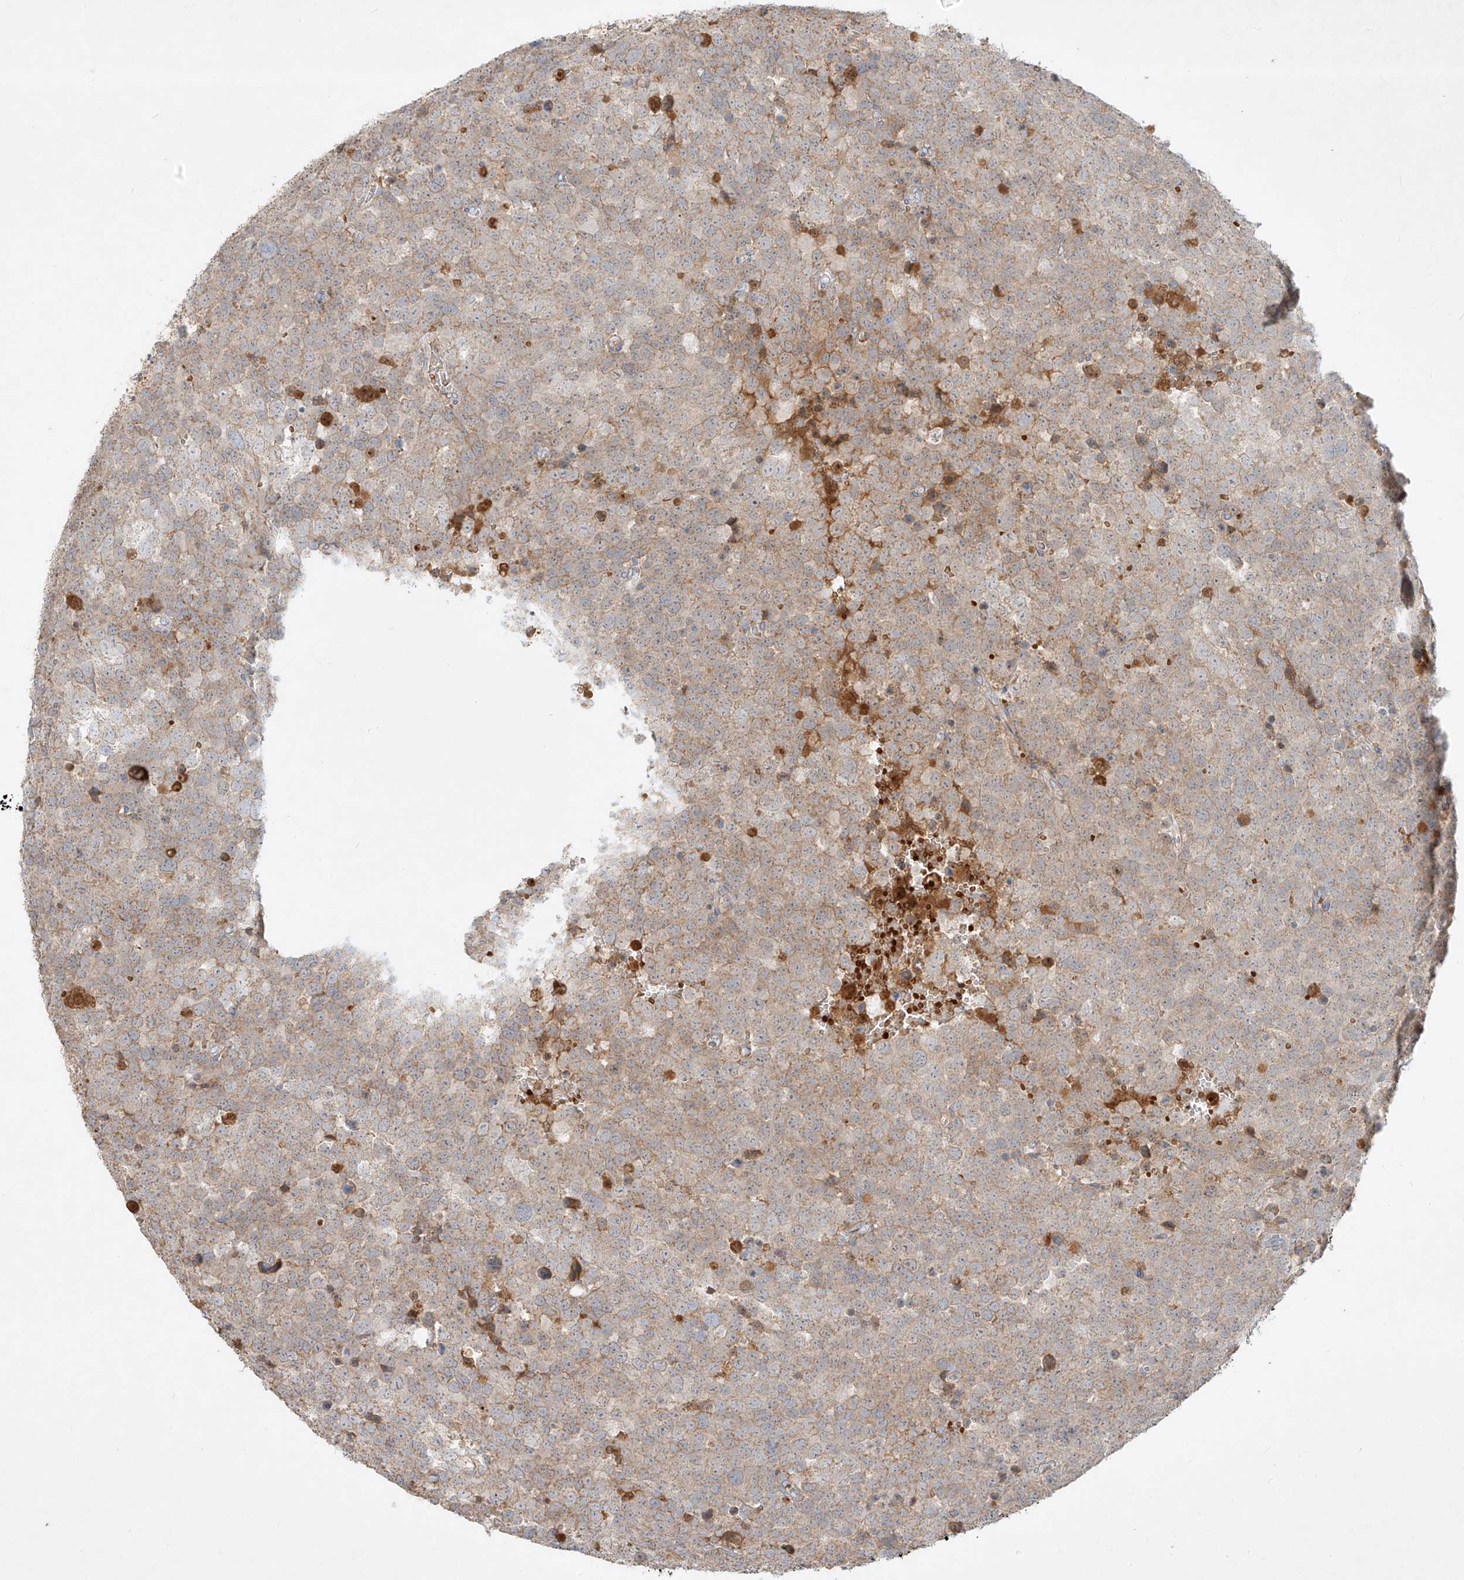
{"staining": {"intensity": "weak", "quantity": "25%-75%", "location": "cytoplasmic/membranous"}, "tissue": "testis cancer", "cell_type": "Tumor cells", "image_type": "cancer", "snomed": [{"axis": "morphology", "description": "Seminoma, NOS"}, {"axis": "topography", "description": "Testis"}], "caption": "Testis cancer (seminoma) tissue displays weak cytoplasmic/membranous expression in about 25%-75% of tumor cells", "gene": "KPNA7", "patient": {"sex": "male", "age": 71}}